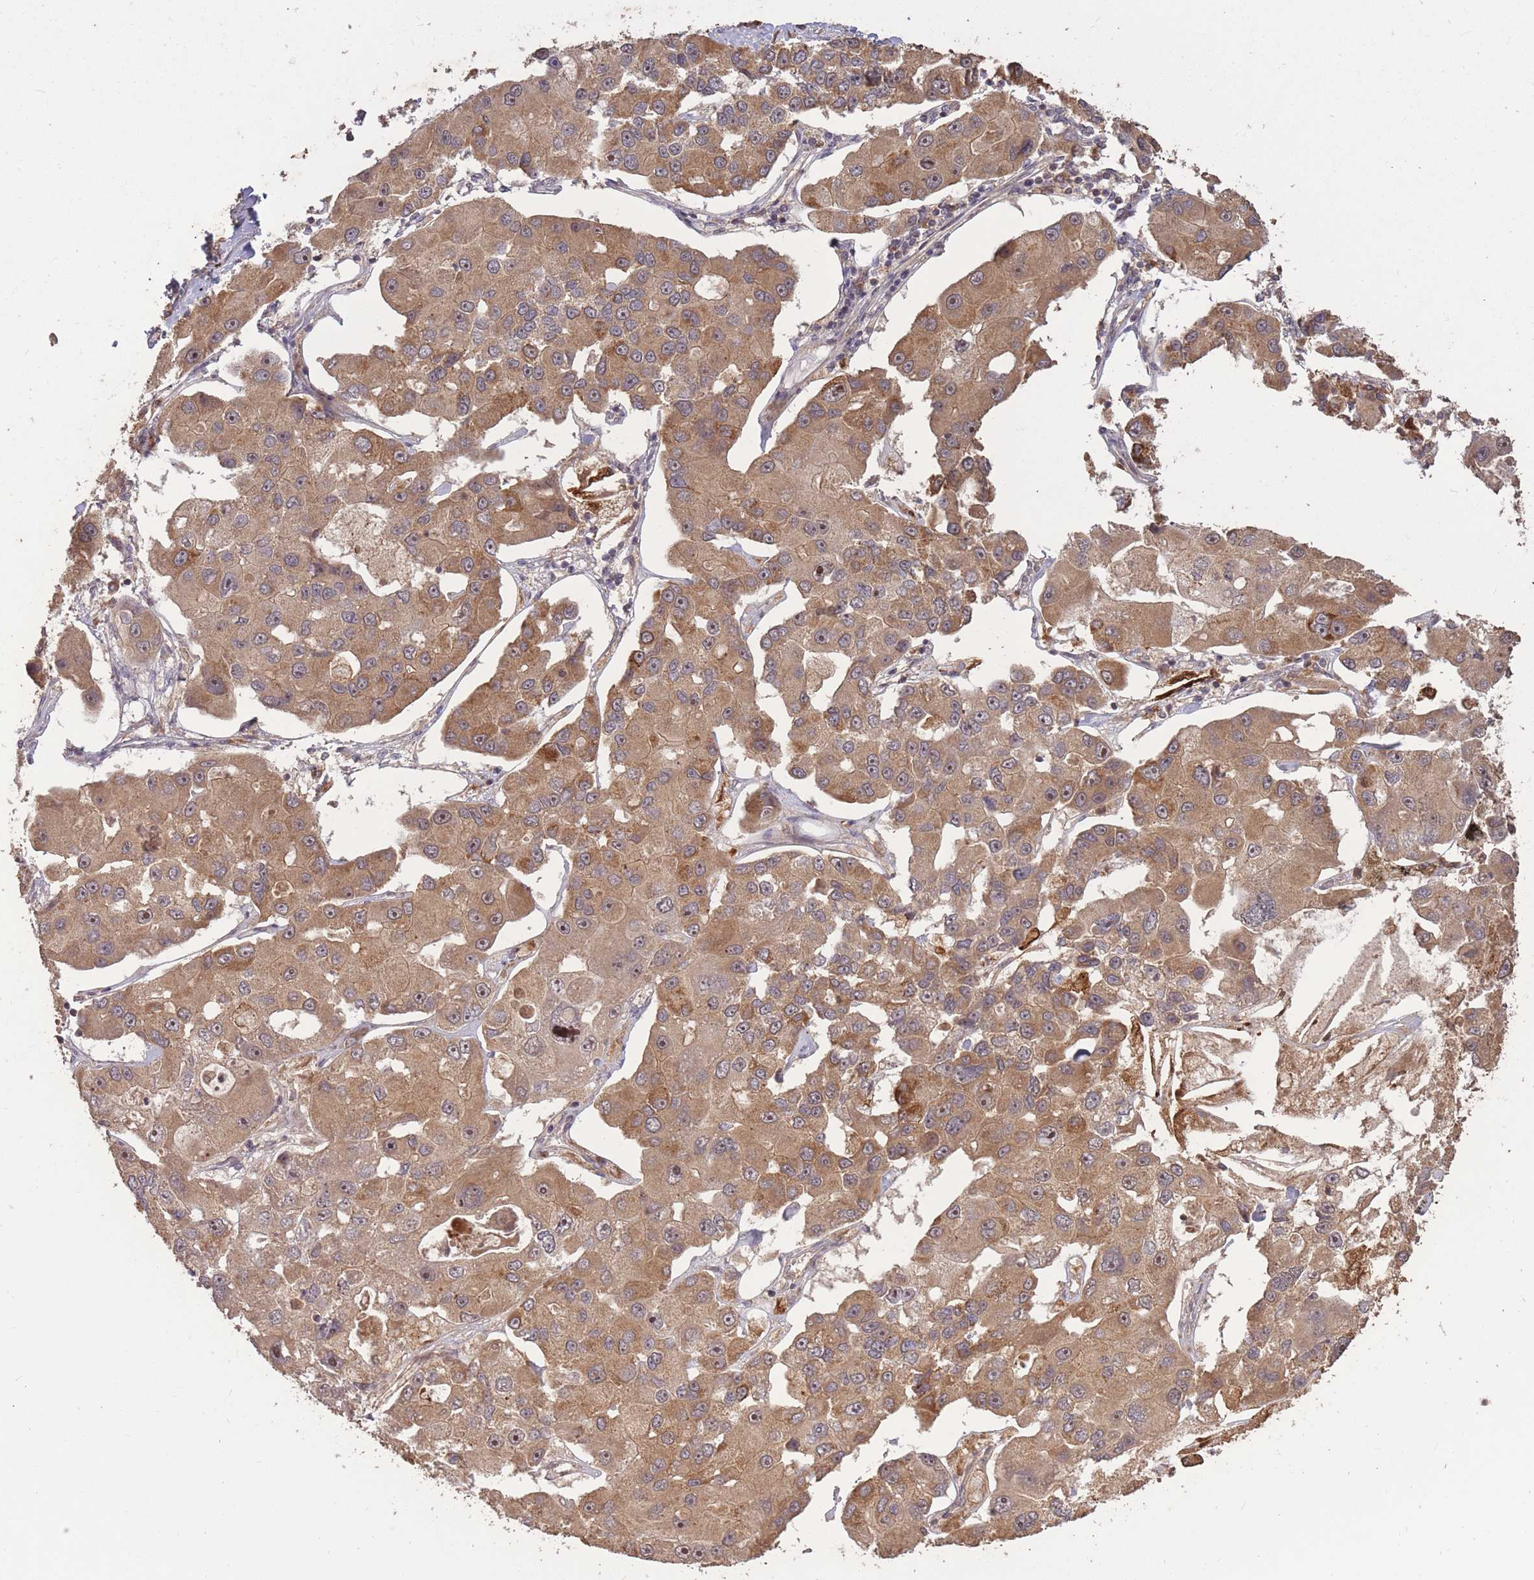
{"staining": {"intensity": "moderate", "quantity": ">75%", "location": "cytoplasmic/membranous,nuclear"}, "tissue": "lung cancer", "cell_type": "Tumor cells", "image_type": "cancer", "snomed": [{"axis": "morphology", "description": "Adenocarcinoma, NOS"}, {"axis": "topography", "description": "Lung"}], "caption": "This histopathology image displays immunohistochemistry staining of human lung cancer, with medium moderate cytoplasmic/membranous and nuclear expression in approximately >75% of tumor cells.", "gene": "ERBB3", "patient": {"sex": "female", "age": 54}}